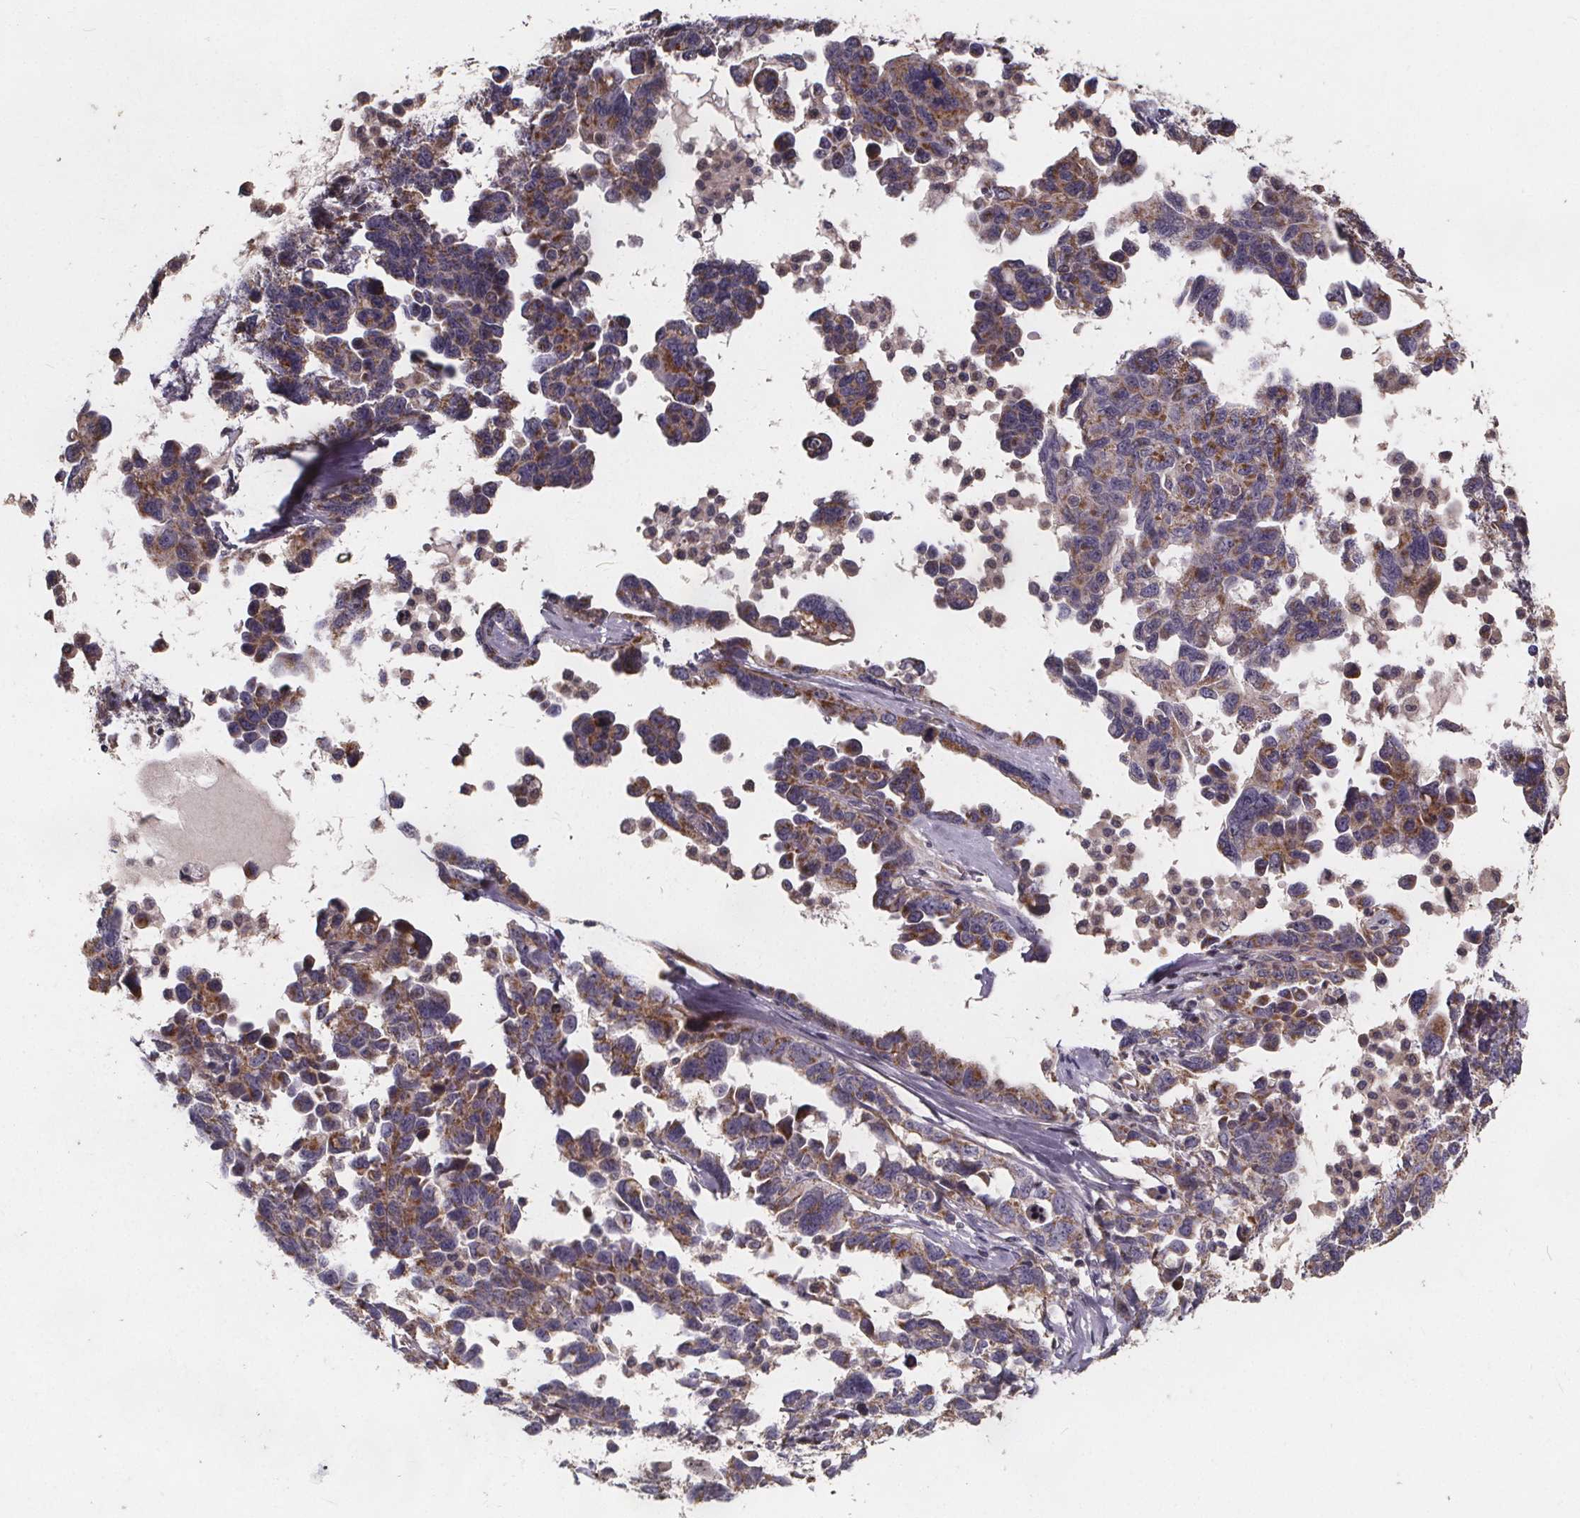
{"staining": {"intensity": "moderate", "quantity": "25%-75%", "location": "cytoplasmic/membranous"}, "tissue": "ovarian cancer", "cell_type": "Tumor cells", "image_type": "cancer", "snomed": [{"axis": "morphology", "description": "Cystadenocarcinoma, serous, NOS"}, {"axis": "topography", "description": "Ovary"}], "caption": "IHC of human ovarian cancer (serous cystadenocarcinoma) demonstrates medium levels of moderate cytoplasmic/membranous positivity in approximately 25%-75% of tumor cells.", "gene": "YME1L1", "patient": {"sex": "female", "age": 69}}